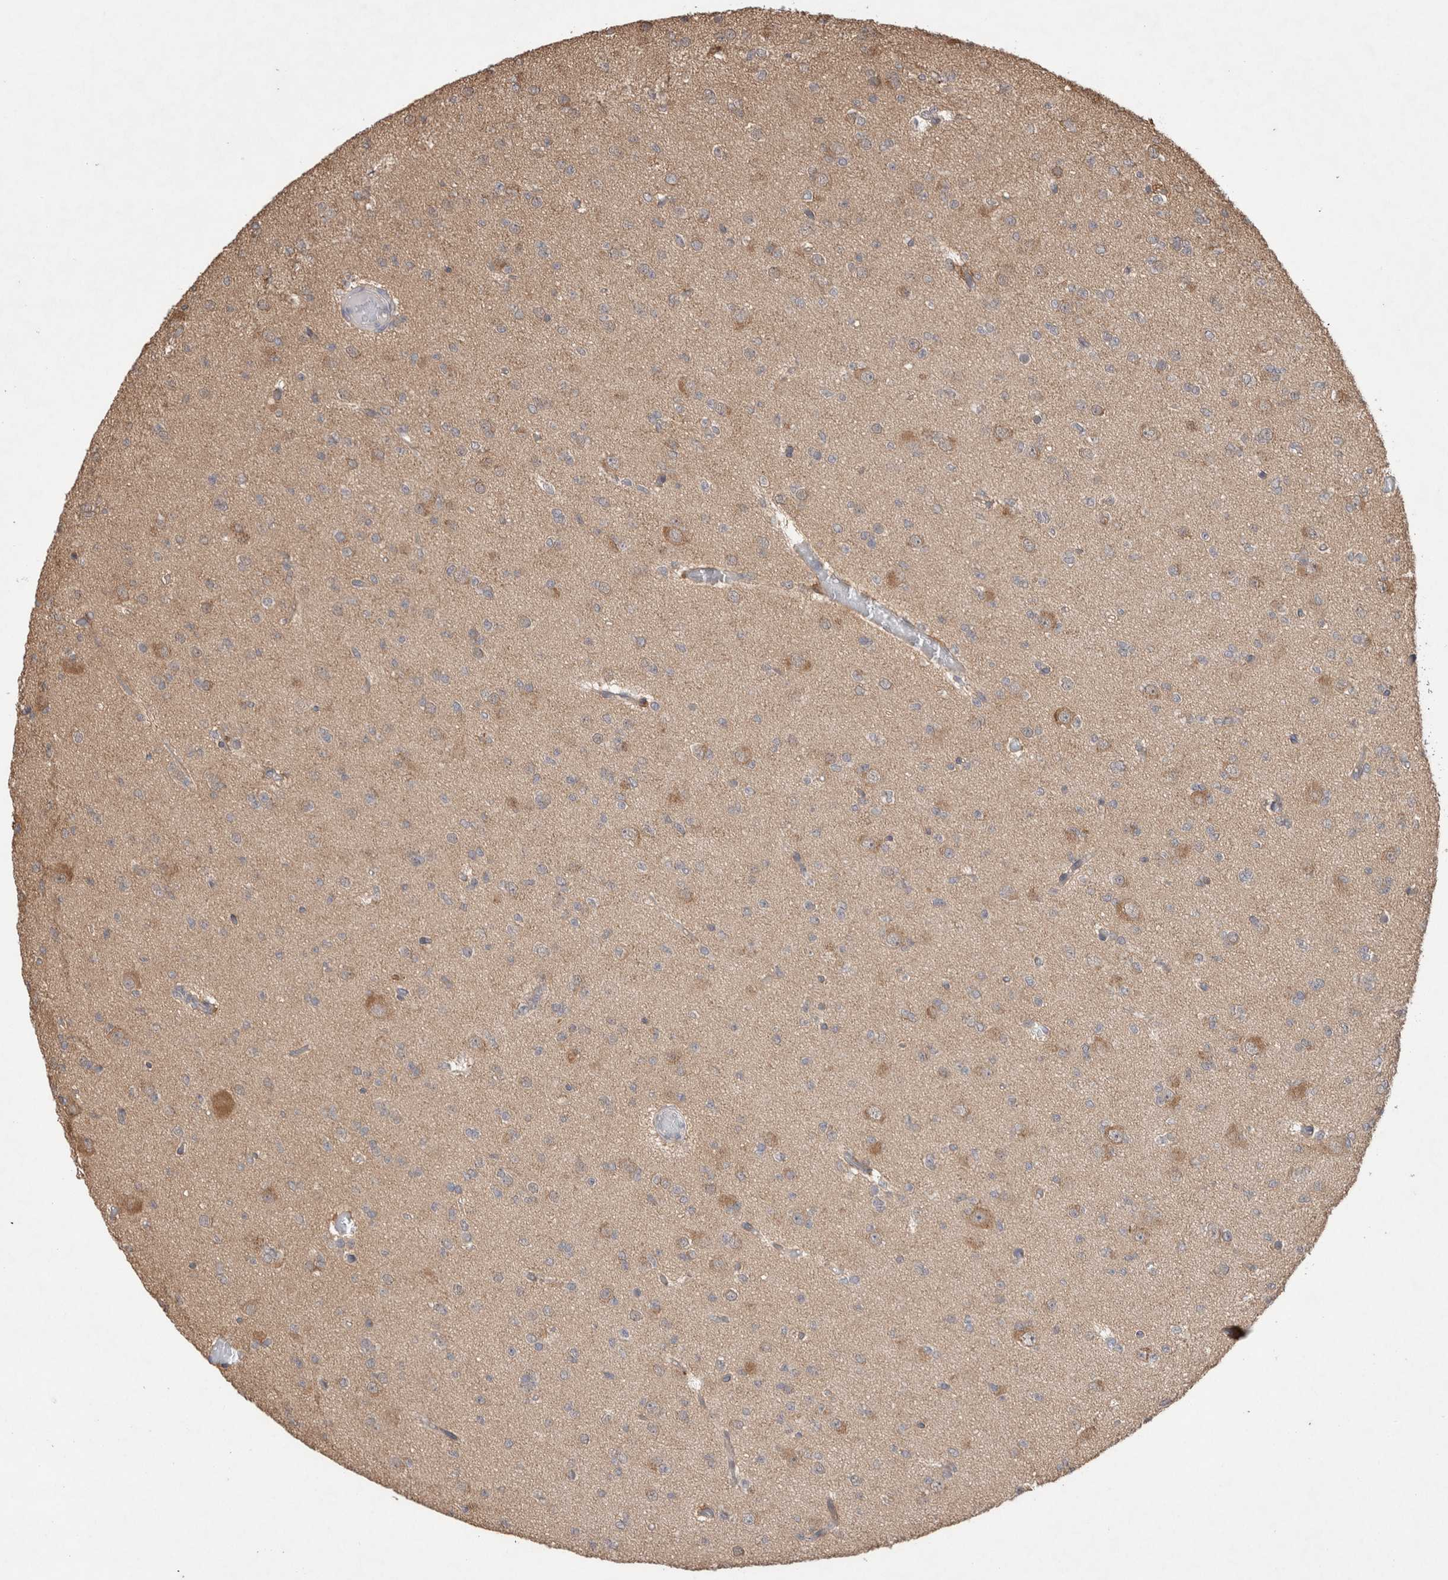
{"staining": {"intensity": "weak", "quantity": "<25%", "location": "cytoplasmic/membranous"}, "tissue": "glioma", "cell_type": "Tumor cells", "image_type": "cancer", "snomed": [{"axis": "morphology", "description": "Glioma, malignant, Low grade"}, {"axis": "topography", "description": "Brain"}], "caption": "This is an immunohistochemistry histopathology image of human malignant low-grade glioma. There is no staining in tumor cells.", "gene": "TRIM5", "patient": {"sex": "female", "age": 22}}